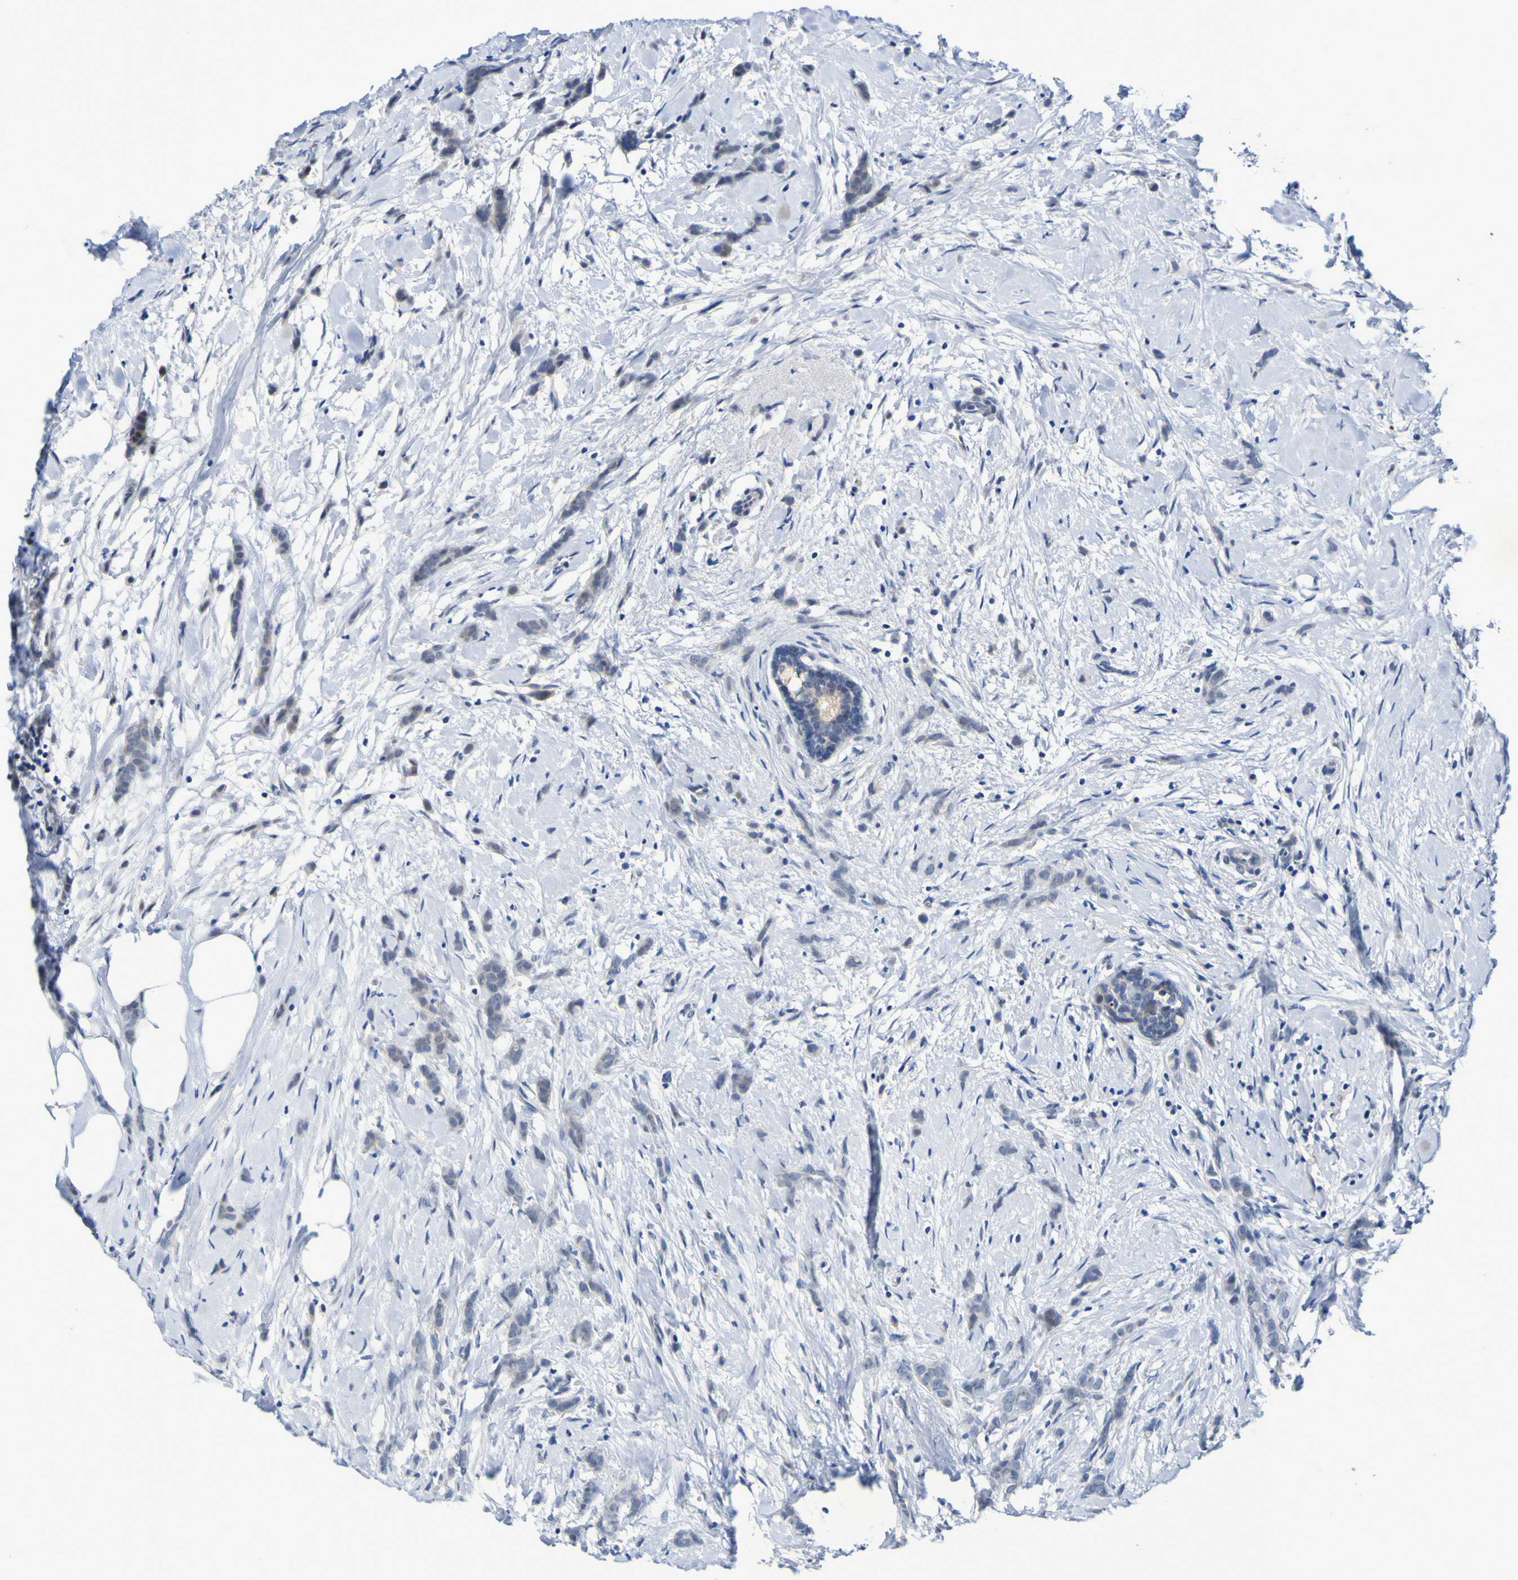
{"staining": {"intensity": "moderate", "quantity": "<25%", "location": "cytoplasmic/membranous"}, "tissue": "breast cancer", "cell_type": "Tumor cells", "image_type": "cancer", "snomed": [{"axis": "morphology", "description": "Lobular carcinoma, in situ"}, {"axis": "morphology", "description": "Lobular carcinoma"}, {"axis": "topography", "description": "Breast"}], "caption": "High-magnification brightfield microscopy of breast cancer stained with DAB (brown) and counterstained with hematoxylin (blue). tumor cells exhibit moderate cytoplasmic/membranous staining is present in approximately<25% of cells.", "gene": "VMA21", "patient": {"sex": "female", "age": 41}}